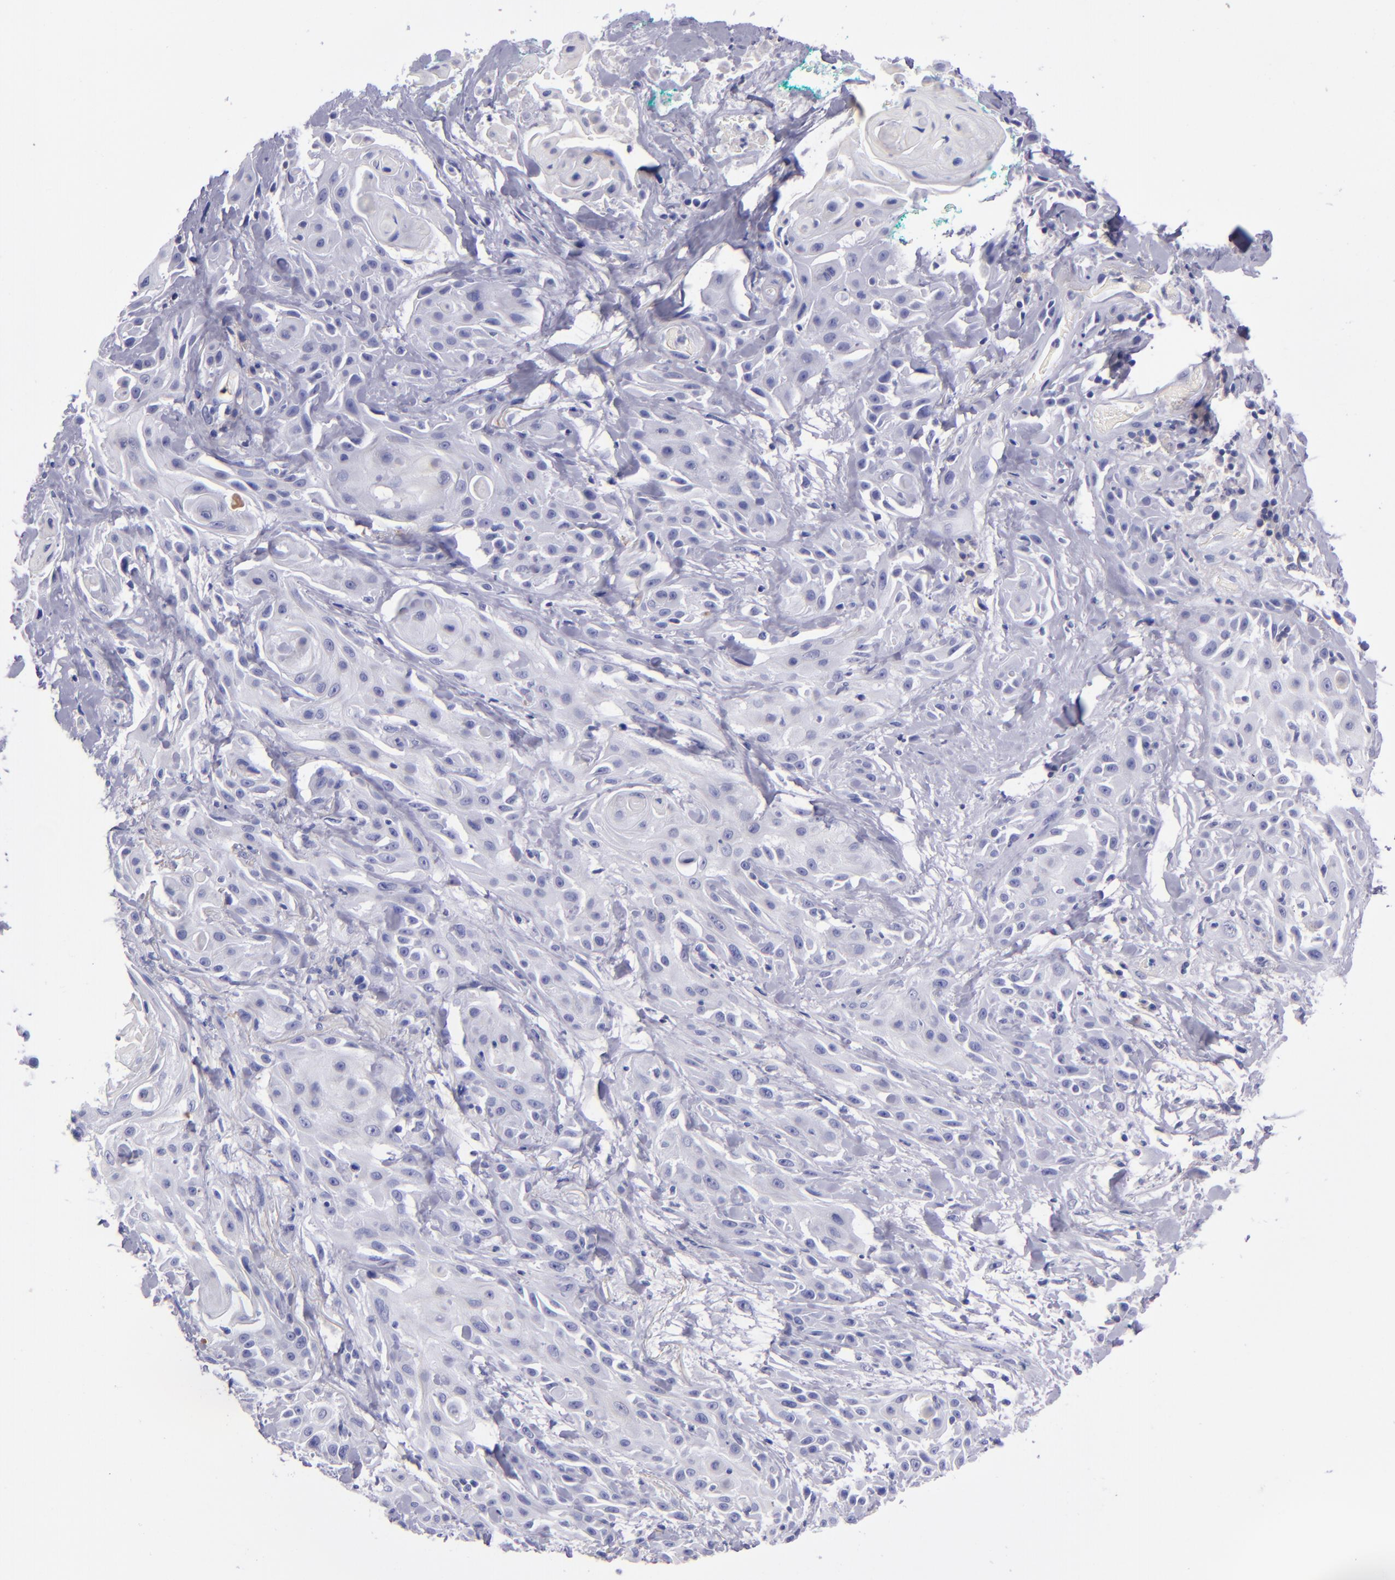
{"staining": {"intensity": "negative", "quantity": "none", "location": "none"}, "tissue": "skin cancer", "cell_type": "Tumor cells", "image_type": "cancer", "snomed": [{"axis": "morphology", "description": "Squamous cell carcinoma, NOS"}, {"axis": "topography", "description": "Skin"}, {"axis": "topography", "description": "Anal"}], "caption": "The immunohistochemistry (IHC) micrograph has no significant positivity in tumor cells of skin cancer (squamous cell carcinoma) tissue.", "gene": "CD37", "patient": {"sex": "male", "age": 64}}